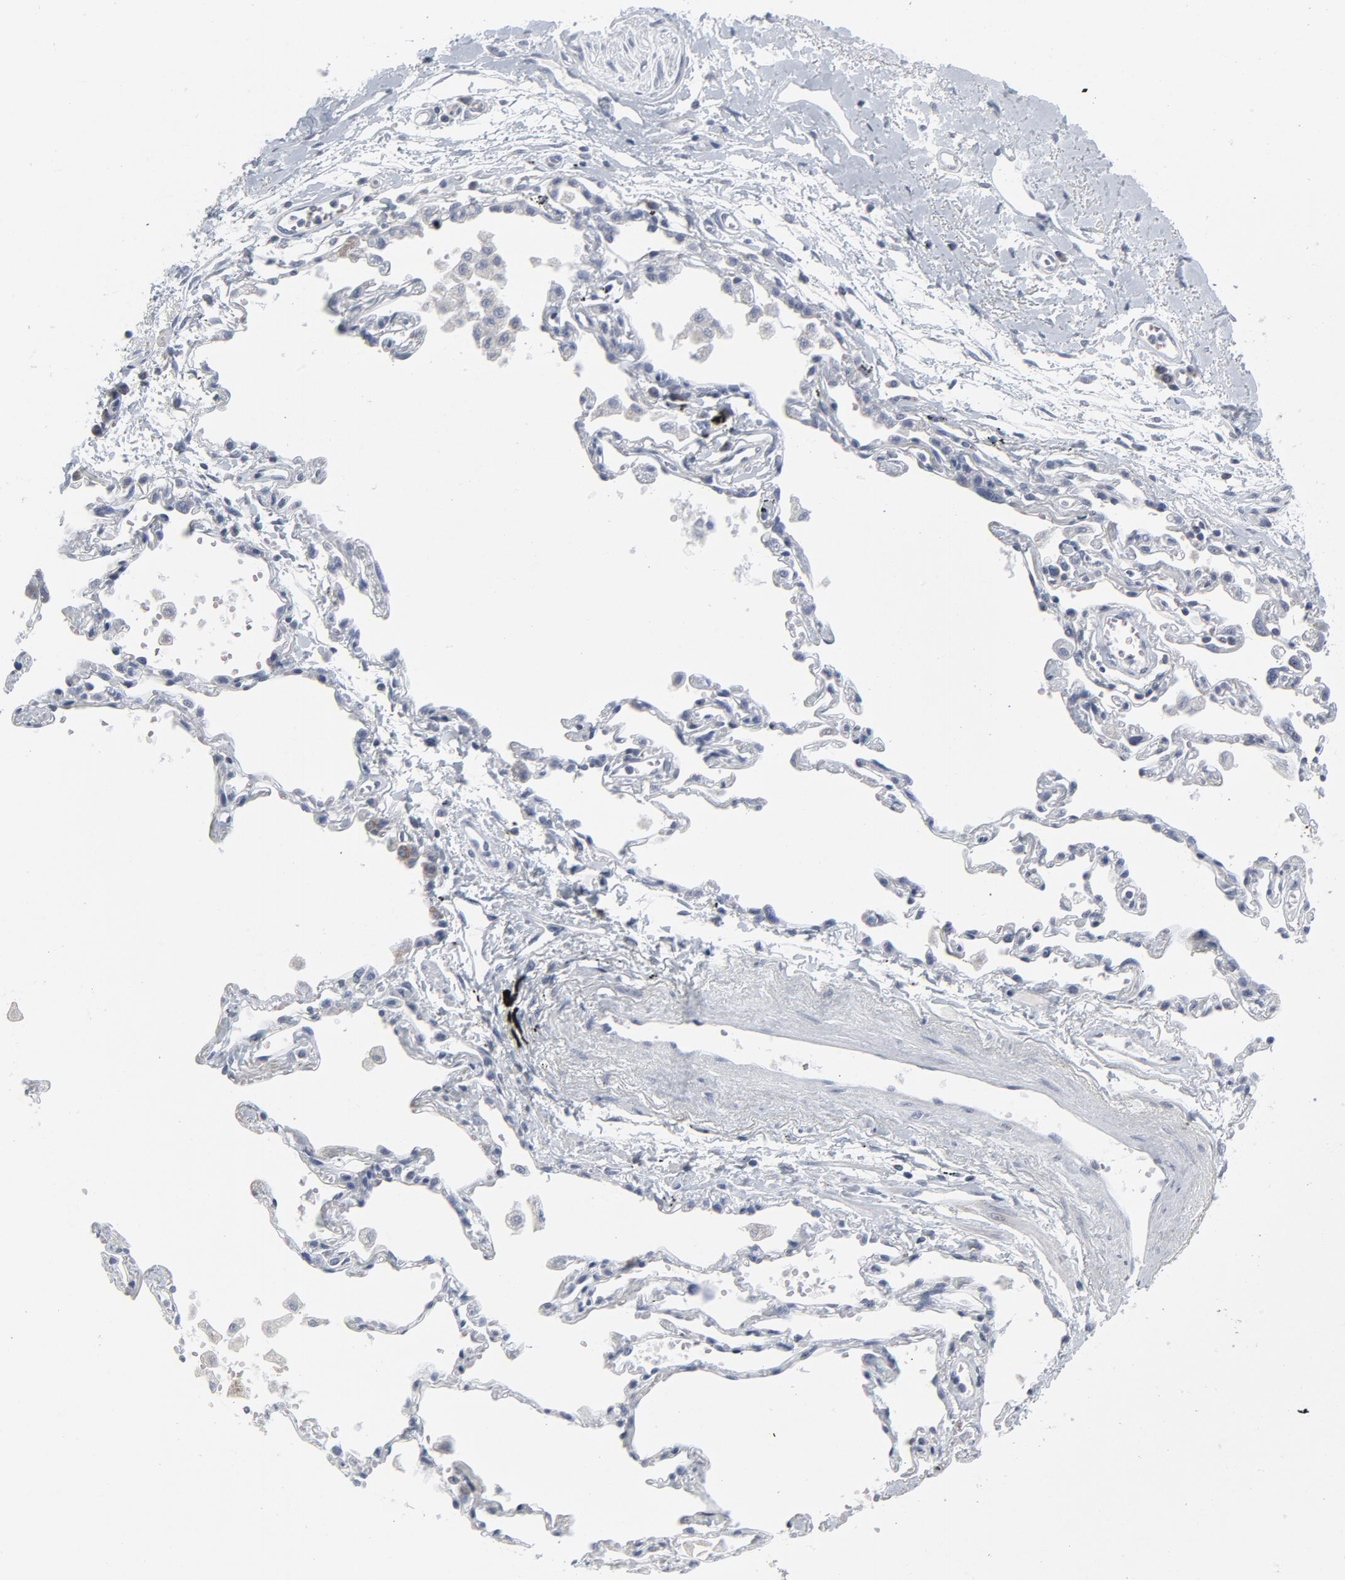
{"staining": {"intensity": "negative", "quantity": "none", "location": "none"}, "tissue": "adipose tissue", "cell_type": "Adipocytes", "image_type": "normal", "snomed": [{"axis": "morphology", "description": "Normal tissue, NOS"}, {"axis": "morphology", "description": "Adenocarcinoma, NOS"}, {"axis": "topography", "description": "Cartilage tissue"}, {"axis": "topography", "description": "Bronchus"}, {"axis": "topography", "description": "Lung"}], "caption": "Adipose tissue stained for a protein using IHC reveals no staining adipocytes.", "gene": "GPX2", "patient": {"sex": "female", "age": 67}}